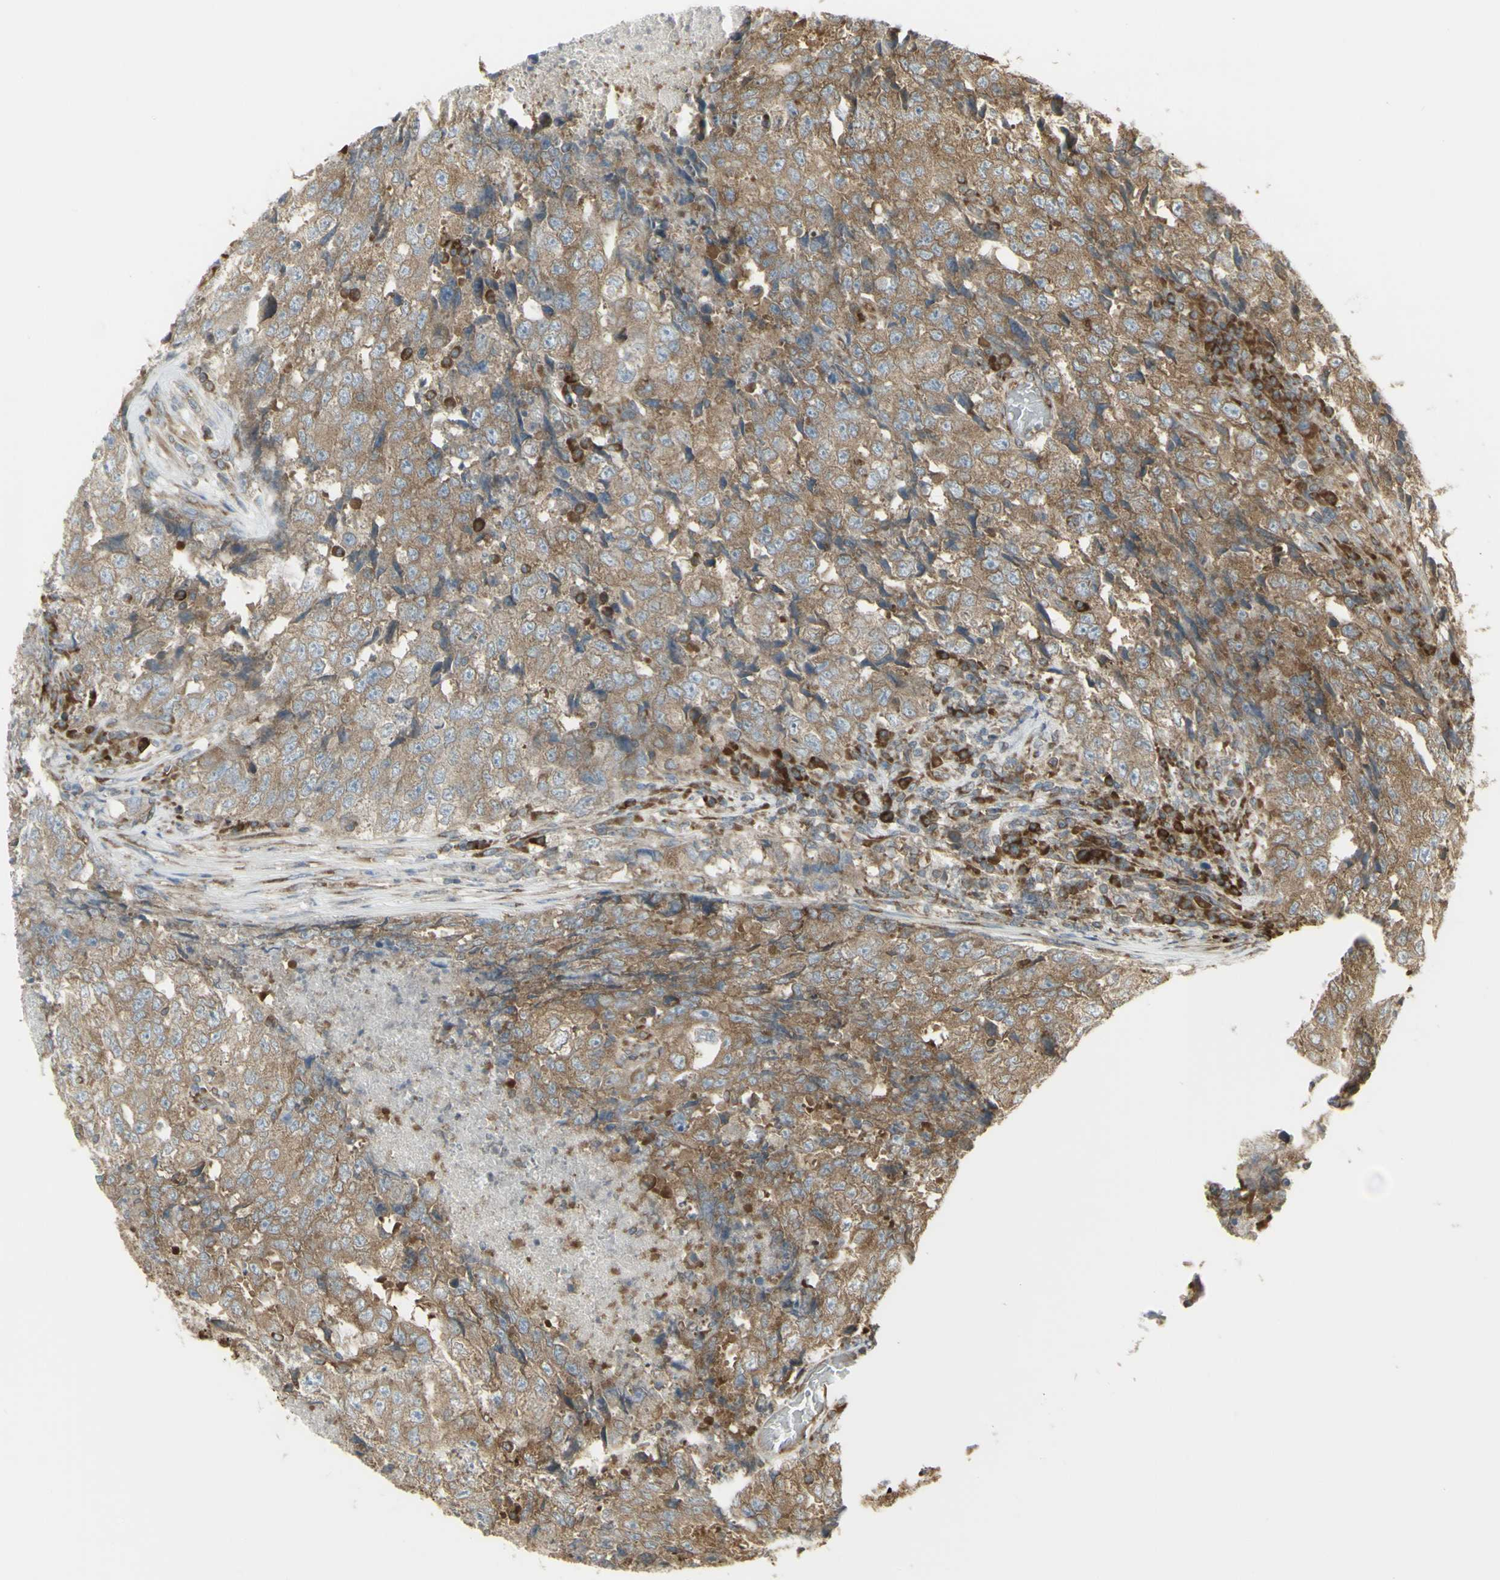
{"staining": {"intensity": "moderate", "quantity": ">75%", "location": "cytoplasmic/membranous"}, "tissue": "testis cancer", "cell_type": "Tumor cells", "image_type": "cancer", "snomed": [{"axis": "morphology", "description": "Necrosis, NOS"}, {"axis": "morphology", "description": "Carcinoma, Embryonal, NOS"}, {"axis": "topography", "description": "Testis"}], "caption": "Immunohistochemical staining of human testis embryonal carcinoma shows medium levels of moderate cytoplasmic/membranous staining in approximately >75% of tumor cells.", "gene": "FKBP3", "patient": {"sex": "male", "age": 19}}